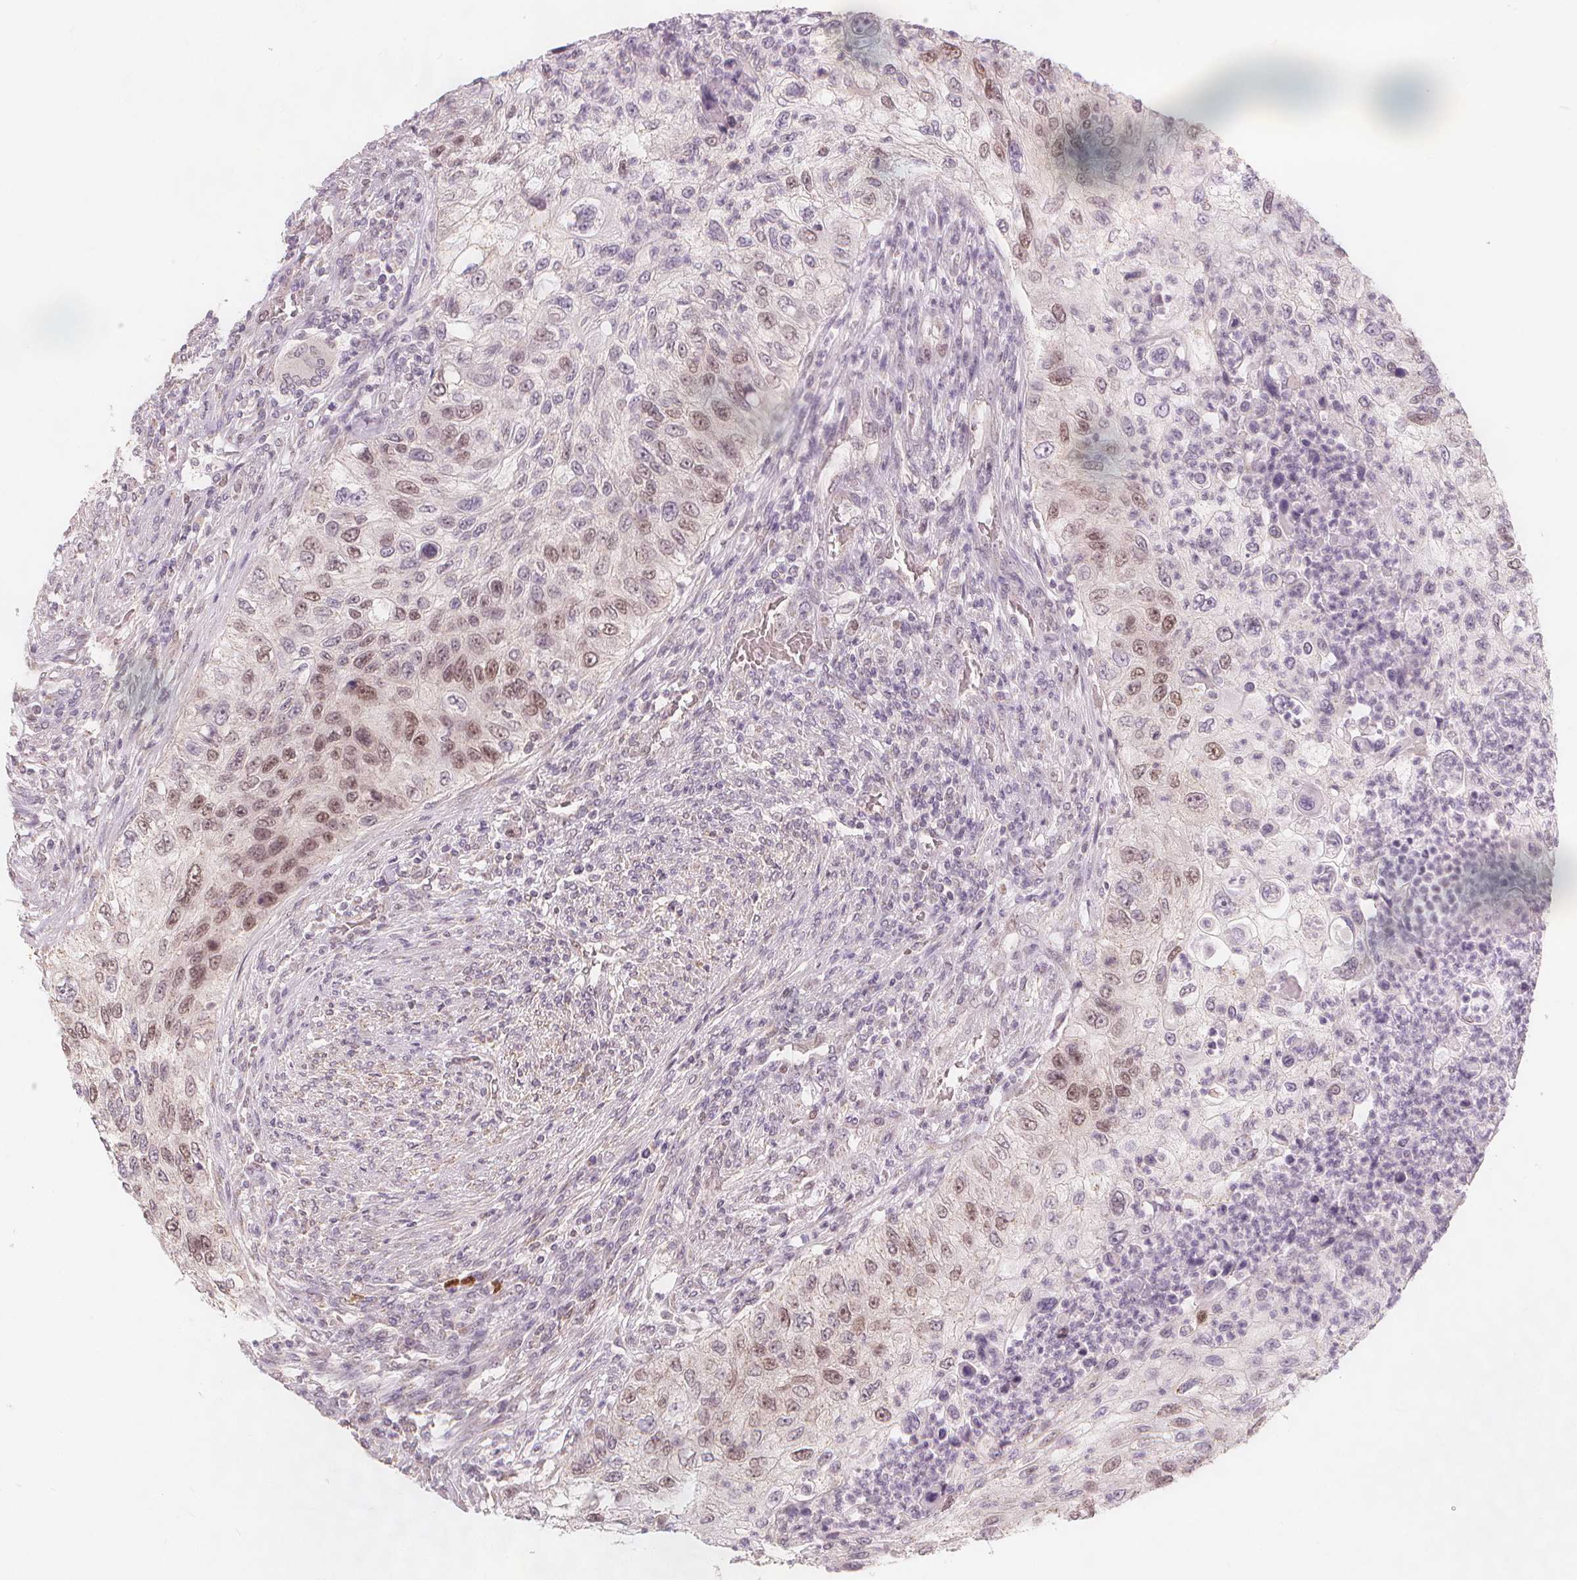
{"staining": {"intensity": "moderate", "quantity": "25%-75%", "location": "nuclear"}, "tissue": "urothelial cancer", "cell_type": "Tumor cells", "image_type": "cancer", "snomed": [{"axis": "morphology", "description": "Urothelial carcinoma, High grade"}, {"axis": "topography", "description": "Urinary bladder"}], "caption": "Immunohistochemistry (DAB (3,3'-diaminobenzidine)) staining of urothelial cancer displays moderate nuclear protein positivity in about 25%-75% of tumor cells.", "gene": "TIPIN", "patient": {"sex": "female", "age": 60}}